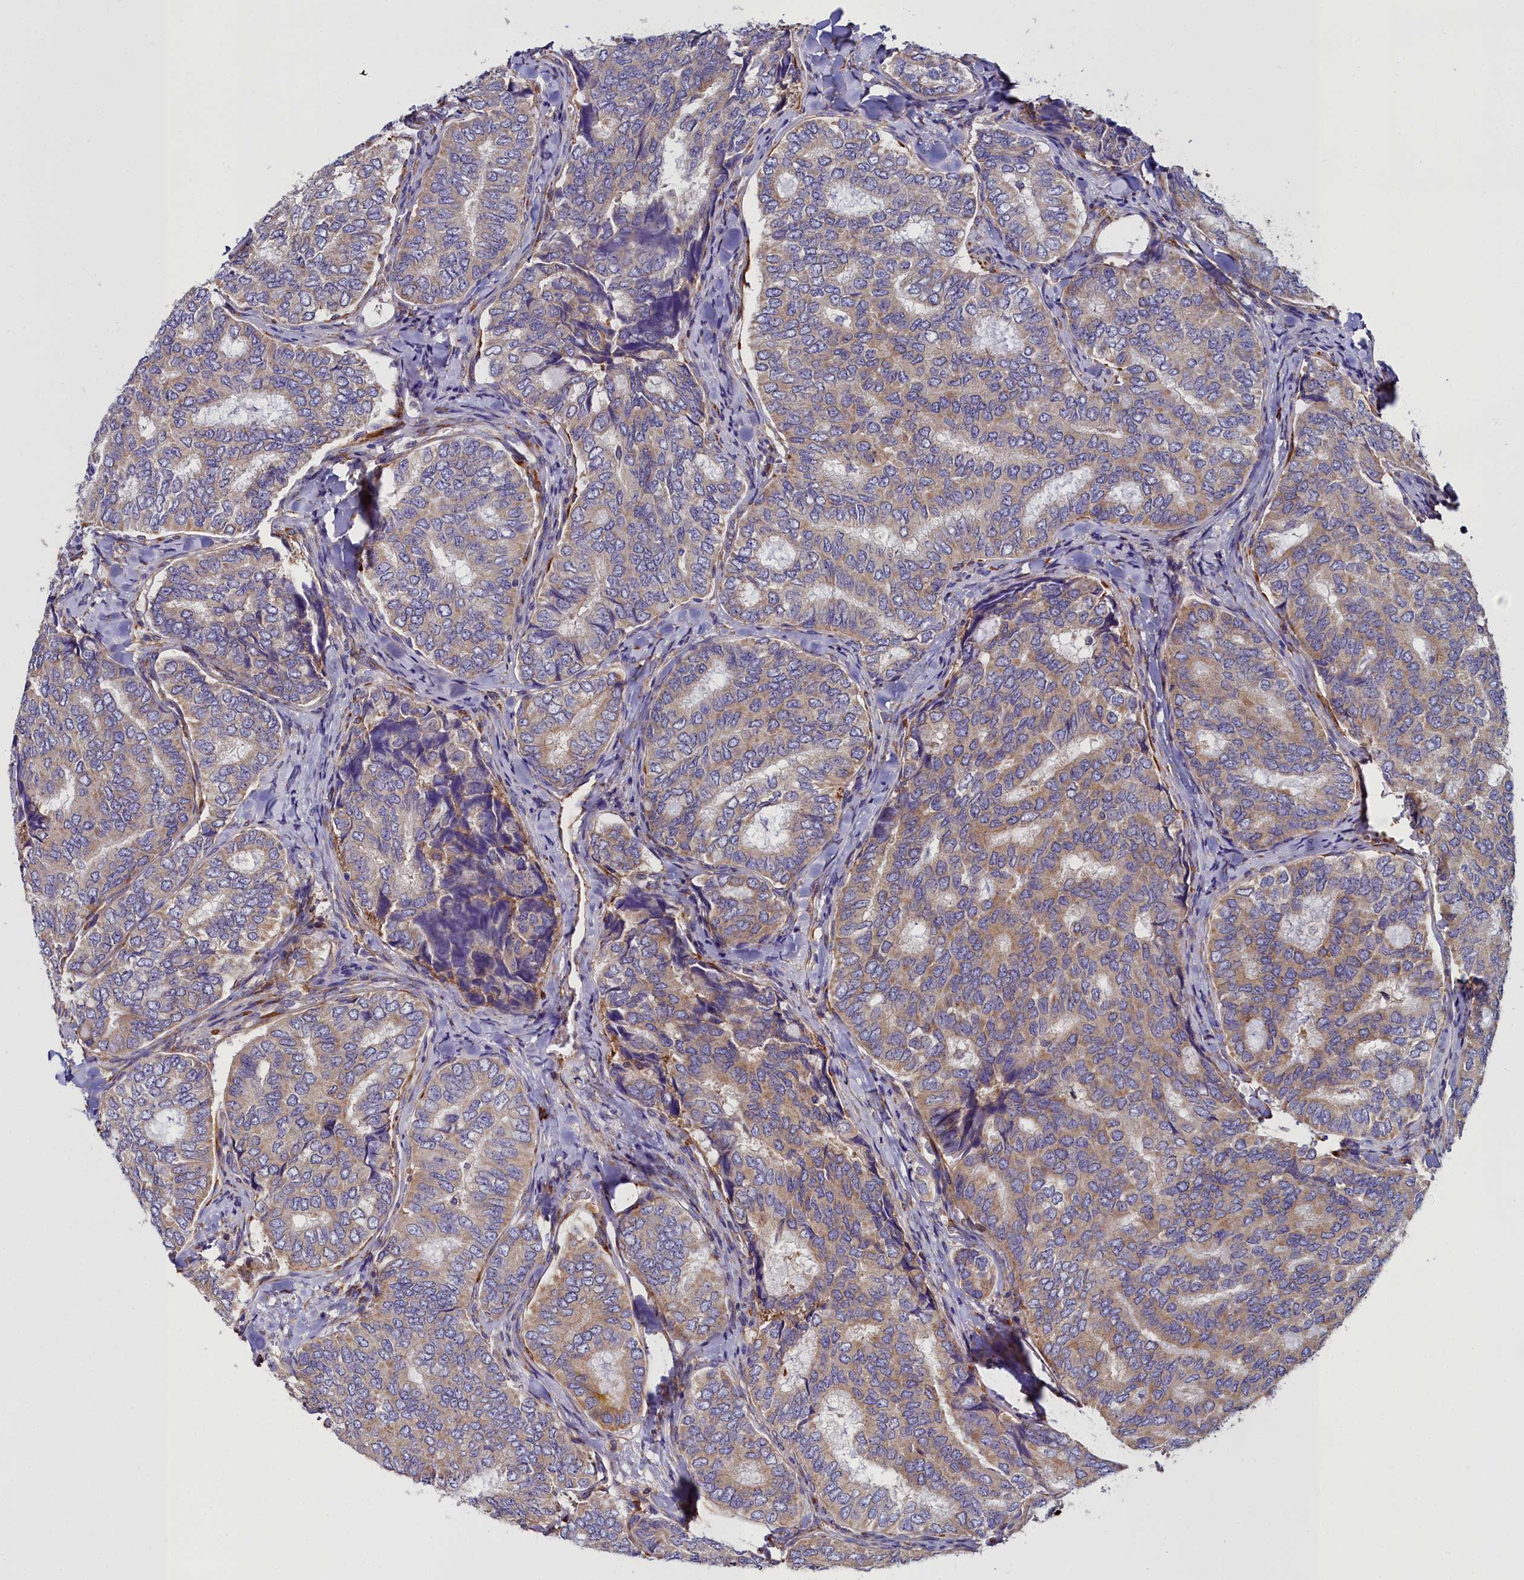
{"staining": {"intensity": "moderate", "quantity": "25%-75%", "location": "cytoplasmic/membranous"}, "tissue": "thyroid cancer", "cell_type": "Tumor cells", "image_type": "cancer", "snomed": [{"axis": "morphology", "description": "Papillary adenocarcinoma, NOS"}, {"axis": "topography", "description": "Thyroid gland"}], "caption": "Approximately 25%-75% of tumor cells in thyroid cancer reveal moderate cytoplasmic/membranous protein expression as visualized by brown immunohistochemical staining.", "gene": "TXNDC5", "patient": {"sex": "female", "age": 35}}